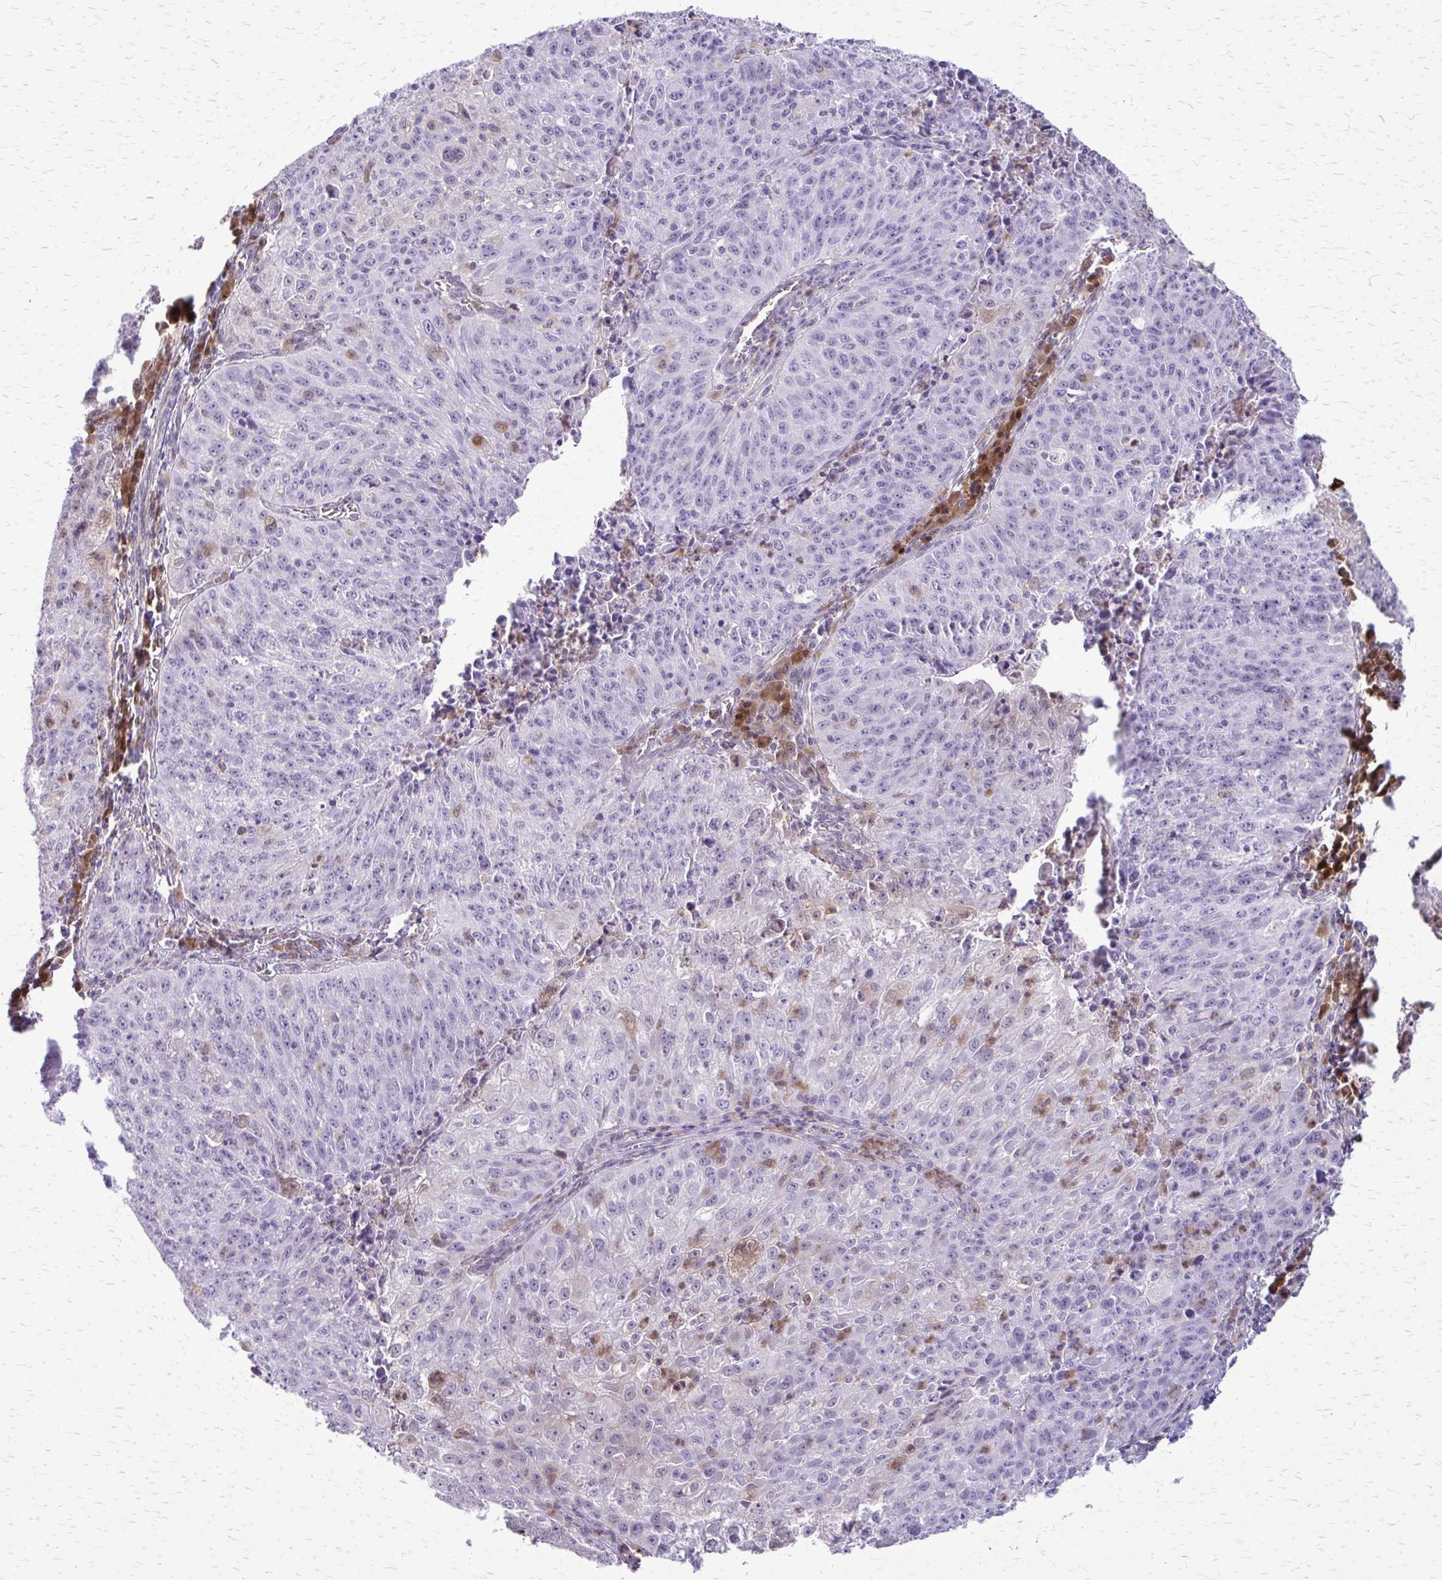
{"staining": {"intensity": "negative", "quantity": "none", "location": "none"}, "tissue": "lung cancer", "cell_type": "Tumor cells", "image_type": "cancer", "snomed": [{"axis": "morphology", "description": "Squamous cell carcinoma, NOS"}, {"axis": "morphology", "description": "Squamous cell carcinoma, metastatic, NOS"}, {"axis": "topography", "description": "Bronchus"}, {"axis": "topography", "description": "Lung"}], "caption": "Immunohistochemistry (IHC) image of squamous cell carcinoma (lung) stained for a protein (brown), which displays no positivity in tumor cells.", "gene": "GLRX", "patient": {"sex": "male", "age": 62}}